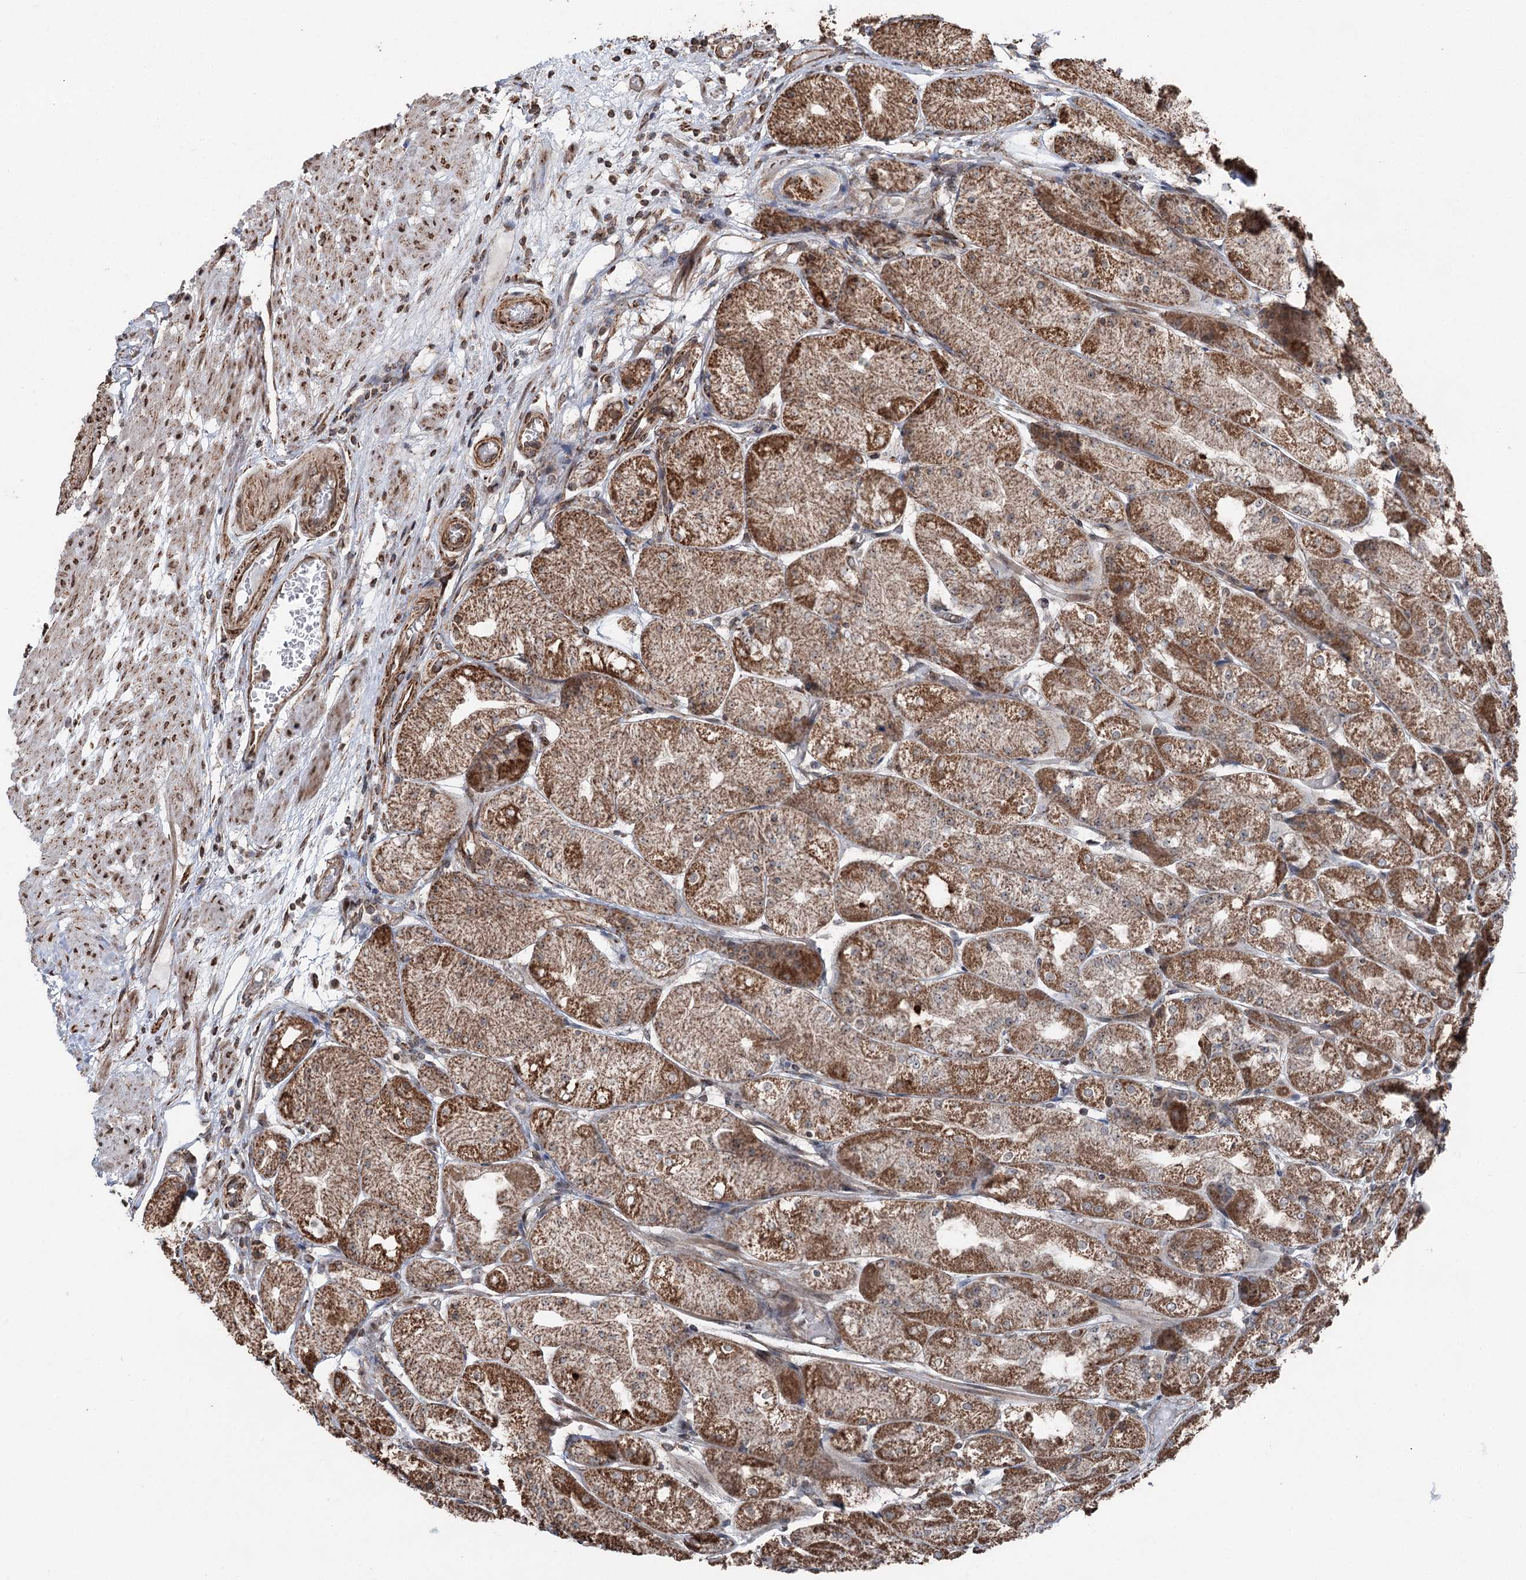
{"staining": {"intensity": "strong", "quantity": ">75%", "location": "cytoplasmic/membranous"}, "tissue": "stomach", "cell_type": "Glandular cells", "image_type": "normal", "snomed": [{"axis": "morphology", "description": "Normal tissue, NOS"}, {"axis": "topography", "description": "Stomach, upper"}], "caption": "Protein staining reveals strong cytoplasmic/membranous expression in about >75% of glandular cells in normal stomach.", "gene": "STEEP1", "patient": {"sex": "male", "age": 72}}